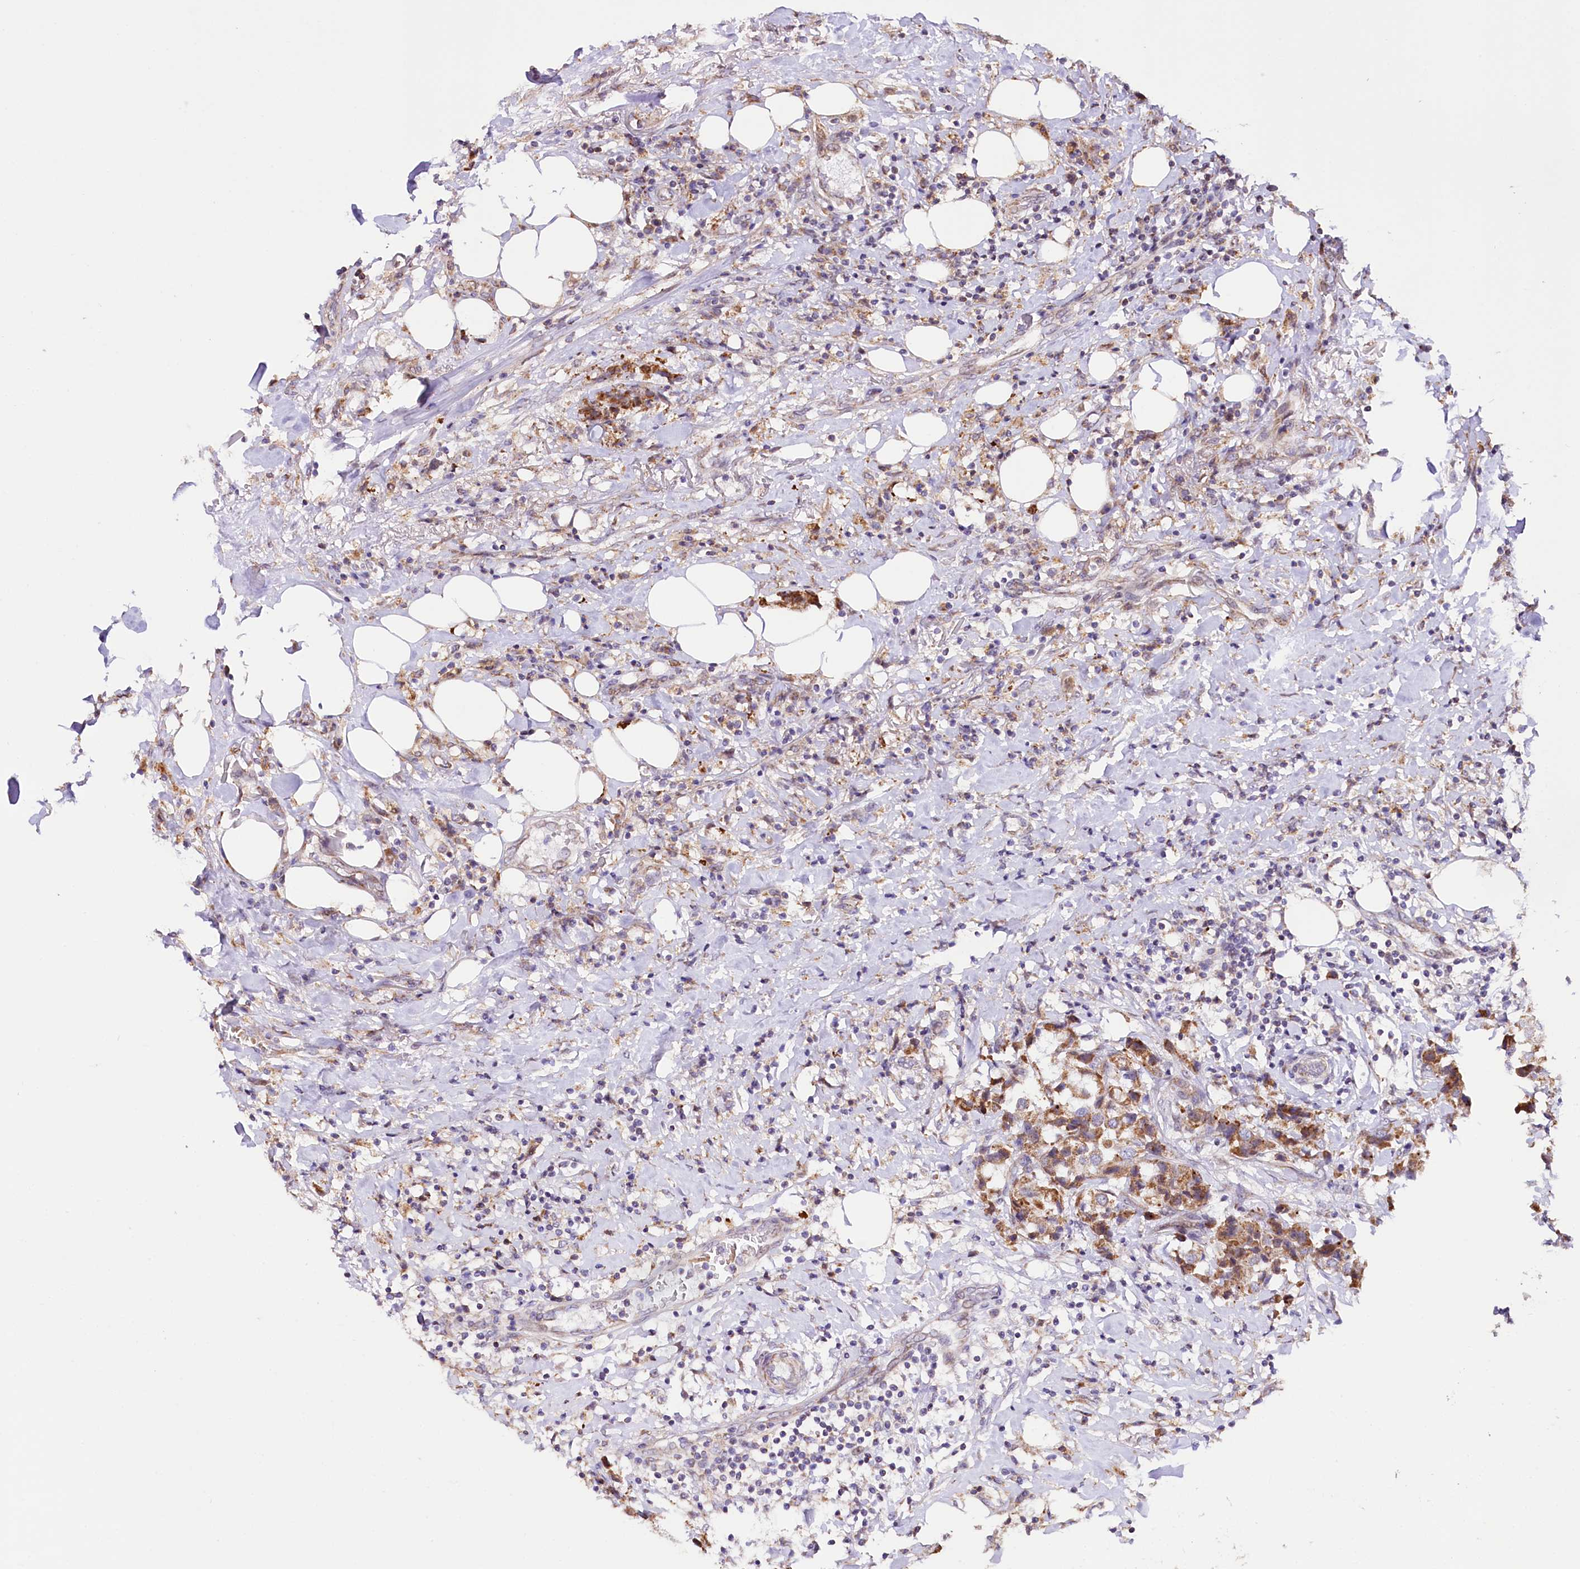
{"staining": {"intensity": "moderate", "quantity": ">75%", "location": "cytoplasmic/membranous"}, "tissue": "breast cancer", "cell_type": "Tumor cells", "image_type": "cancer", "snomed": [{"axis": "morphology", "description": "Duct carcinoma"}, {"axis": "topography", "description": "Breast"}], "caption": "Immunohistochemical staining of invasive ductal carcinoma (breast) demonstrates medium levels of moderate cytoplasmic/membranous positivity in about >75% of tumor cells.", "gene": "ST7", "patient": {"sex": "female", "age": 80}}